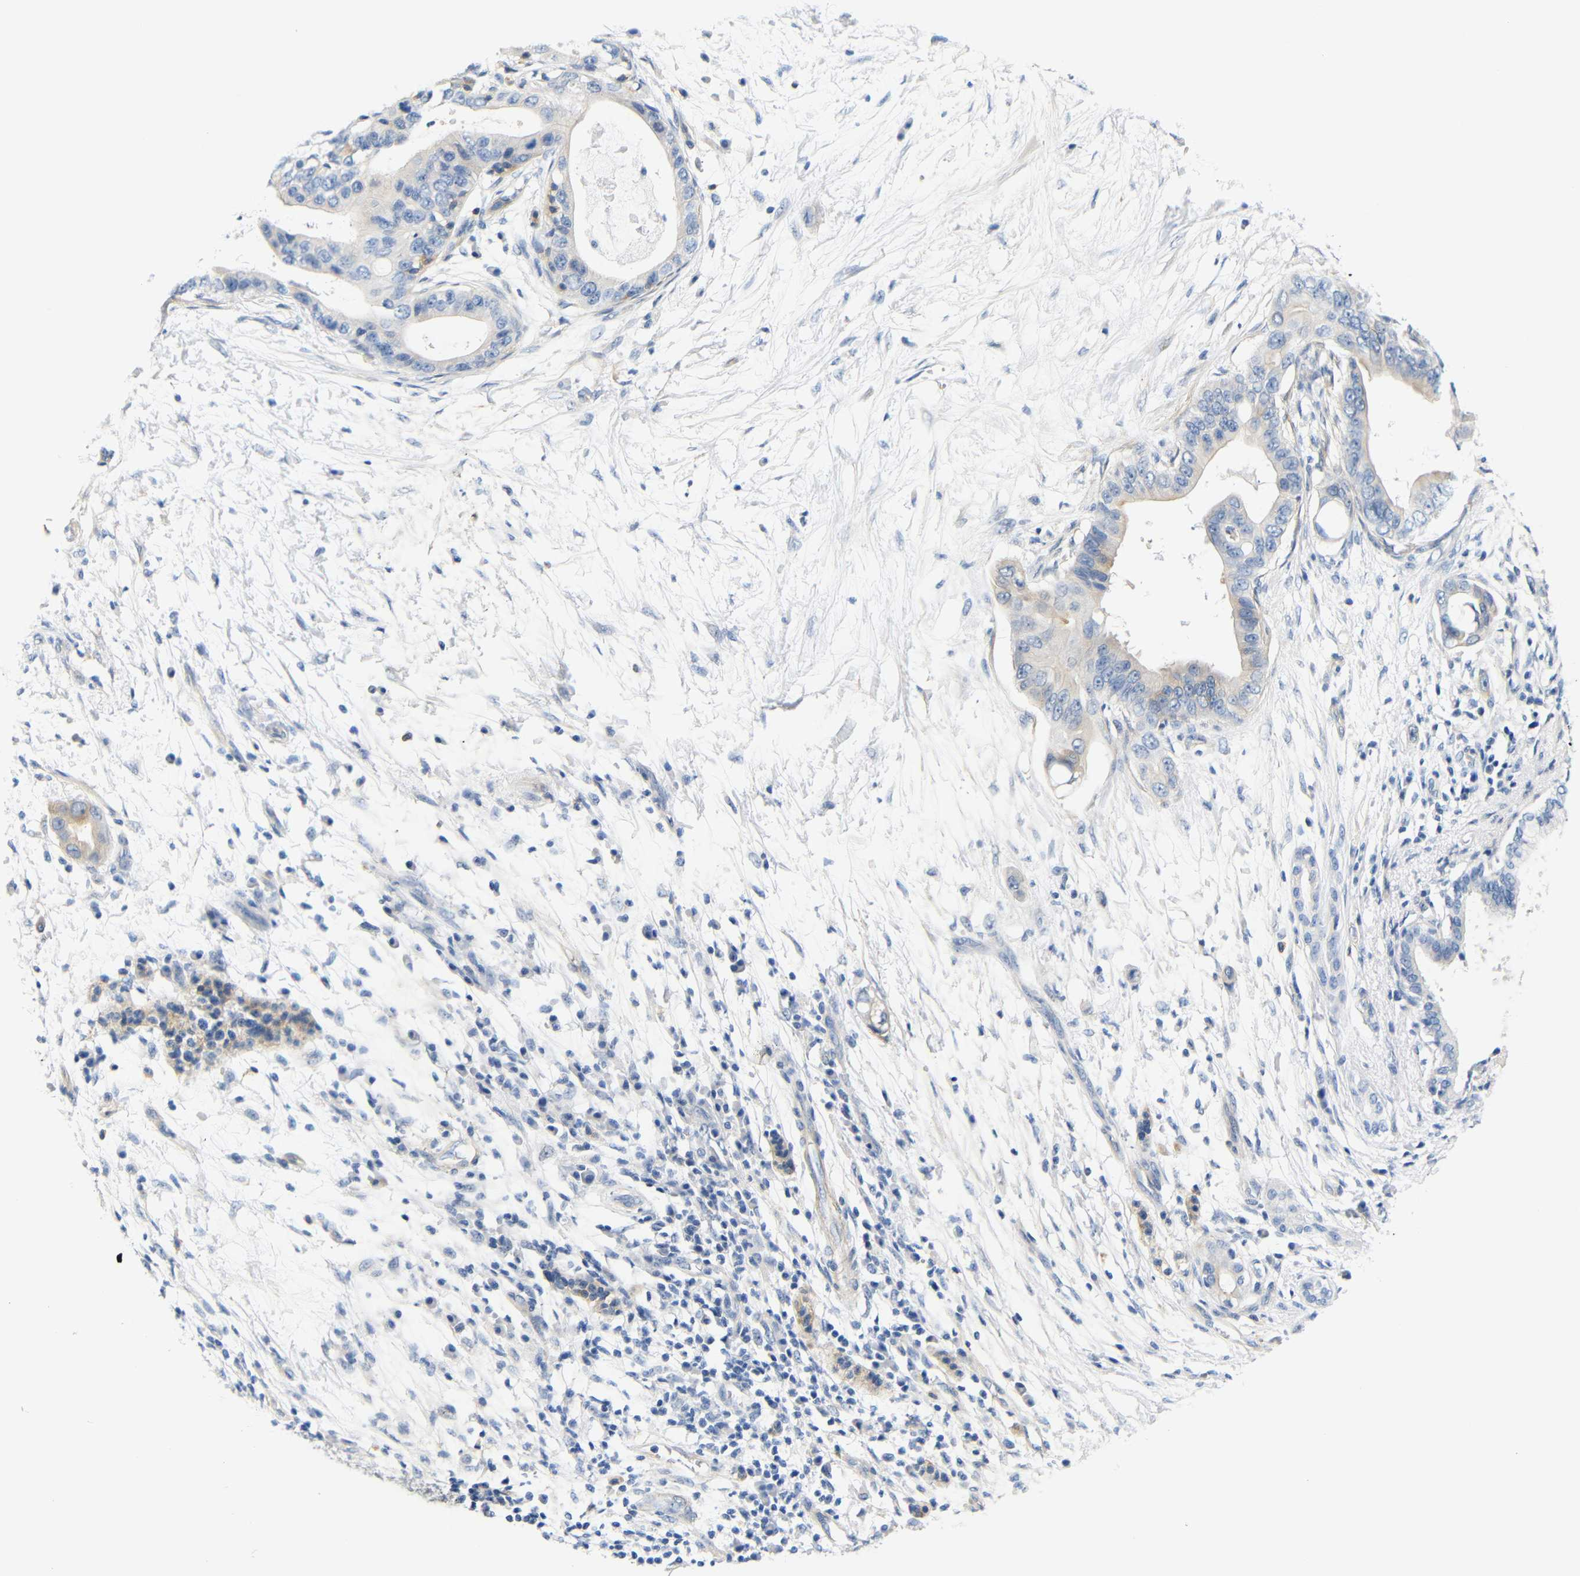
{"staining": {"intensity": "negative", "quantity": "none", "location": "none"}, "tissue": "pancreatic cancer", "cell_type": "Tumor cells", "image_type": "cancer", "snomed": [{"axis": "morphology", "description": "Adenocarcinoma, NOS"}, {"axis": "topography", "description": "Pancreas"}], "caption": "Pancreatic adenocarcinoma was stained to show a protein in brown. There is no significant positivity in tumor cells.", "gene": "STMN3", "patient": {"sex": "male", "age": 77}}